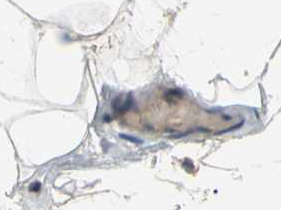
{"staining": {"intensity": "negative", "quantity": "none", "location": "none"}, "tissue": "adipose tissue", "cell_type": "Adipocytes", "image_type": "normal", "snomed": [{"axis": "morphology", "description": "Normal tissue, NOS"}, {"axis": "topography", "description": "Breast"}, {"axis": "topography", "description": "Adipose tissue"}], "caption": "Unremarkable adipose tissue was stained to show a protein in brown. There is no significant staining in adipocytes. The staining was performed using DAB (3,3'-diaminobenzidine) to visualize the protein expression in brown, while the nuclei were stained in blue with hematoxylin (Magnification: 20x).", "gene": "CTTN", "patient": {"sex": "female", "age": 25}}